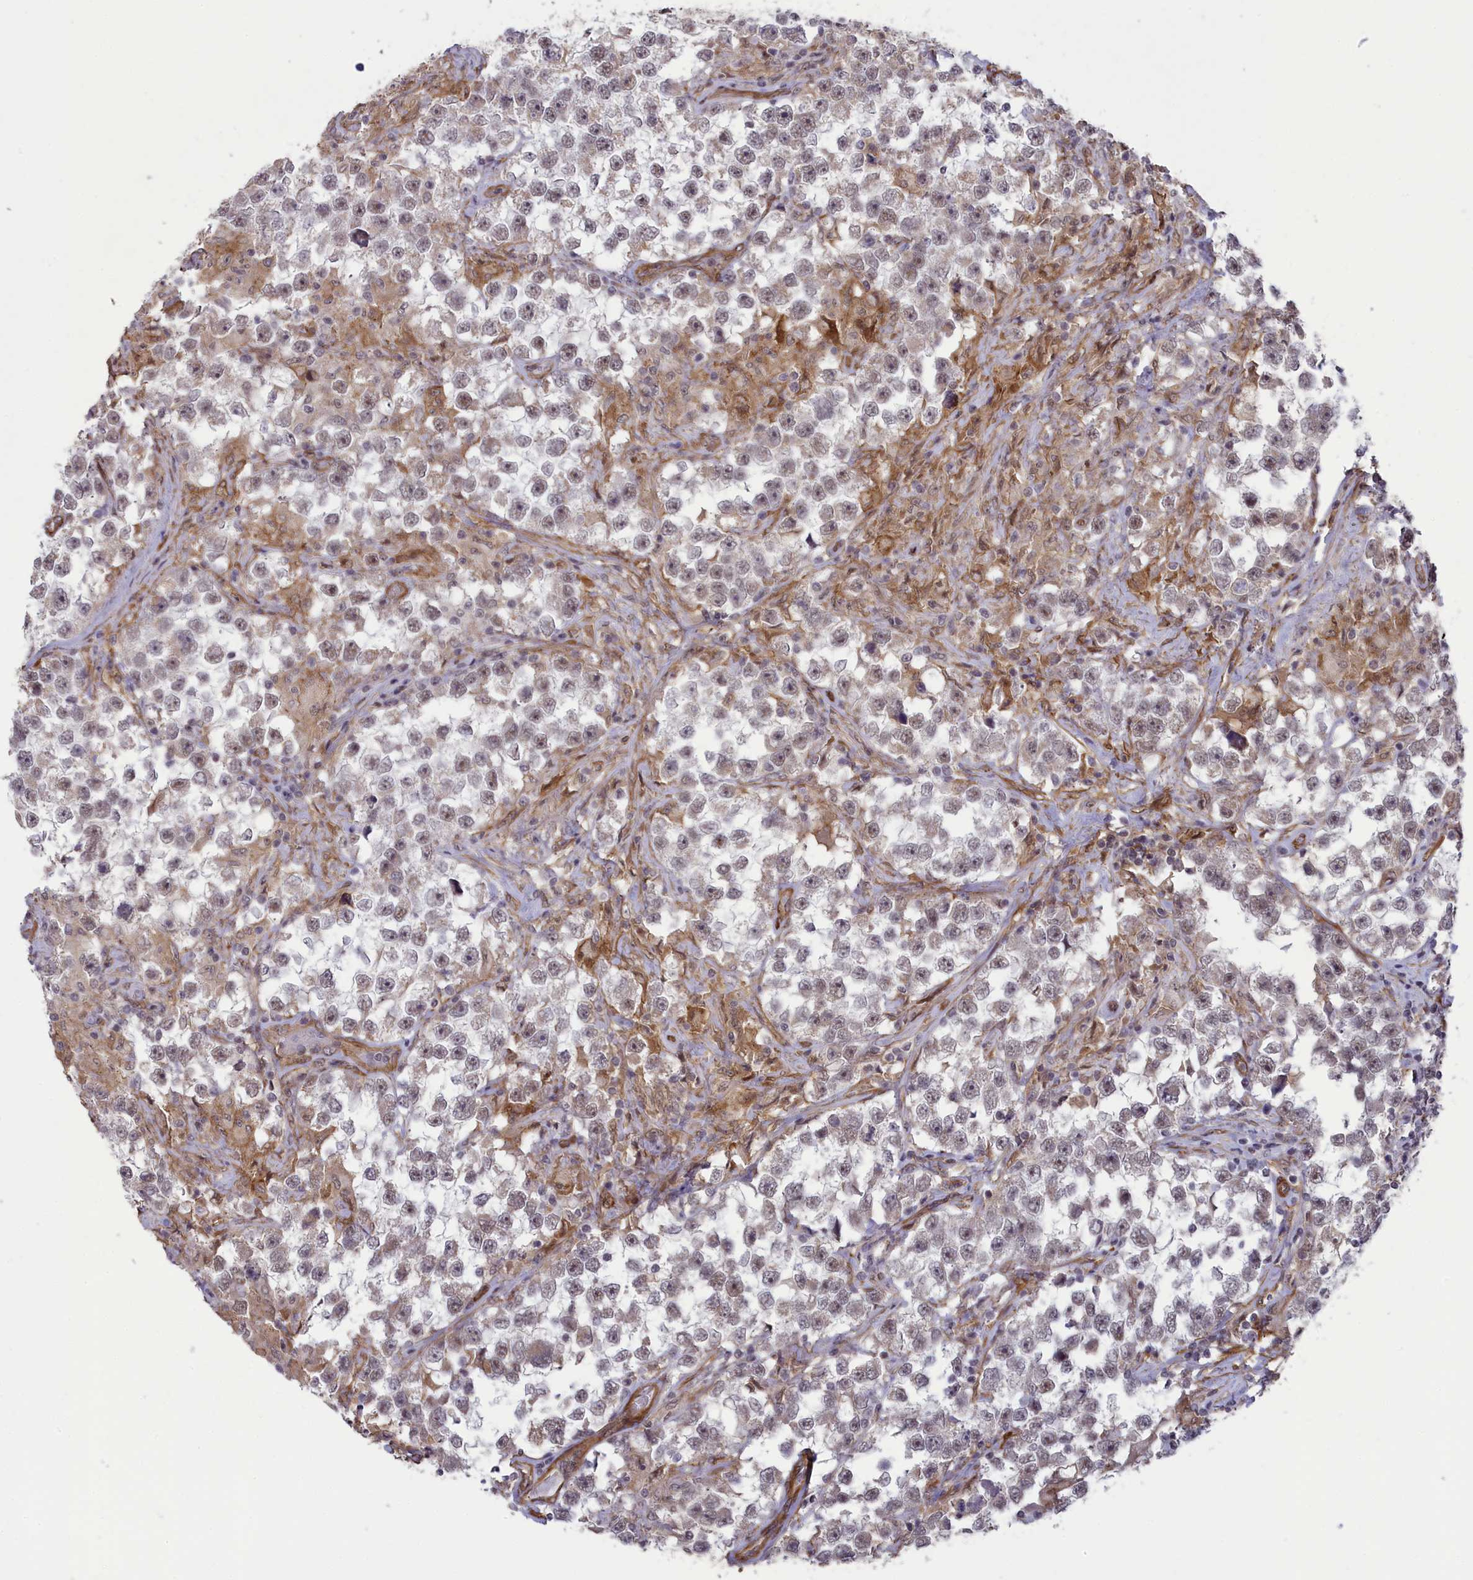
{"staining": {"intensity": "weak", "quantity": "25%-75%", "location": "nuclear"}, "tissue": "testis cancer", "cell_type": "Tumor cells", "image_type": "cancer", "snomed": [{"axis": "morphology", "description": "Seminoma, NOS"}, {"axis": "topography", "description": "Testis"}], "caption": "The micrograph exhibits staining of testis cancer, revealing weak nuclear protein staining (brown color) within tumor cells.", "gene": "TNS1", "patient": {"sex": "male", "age": 46}}